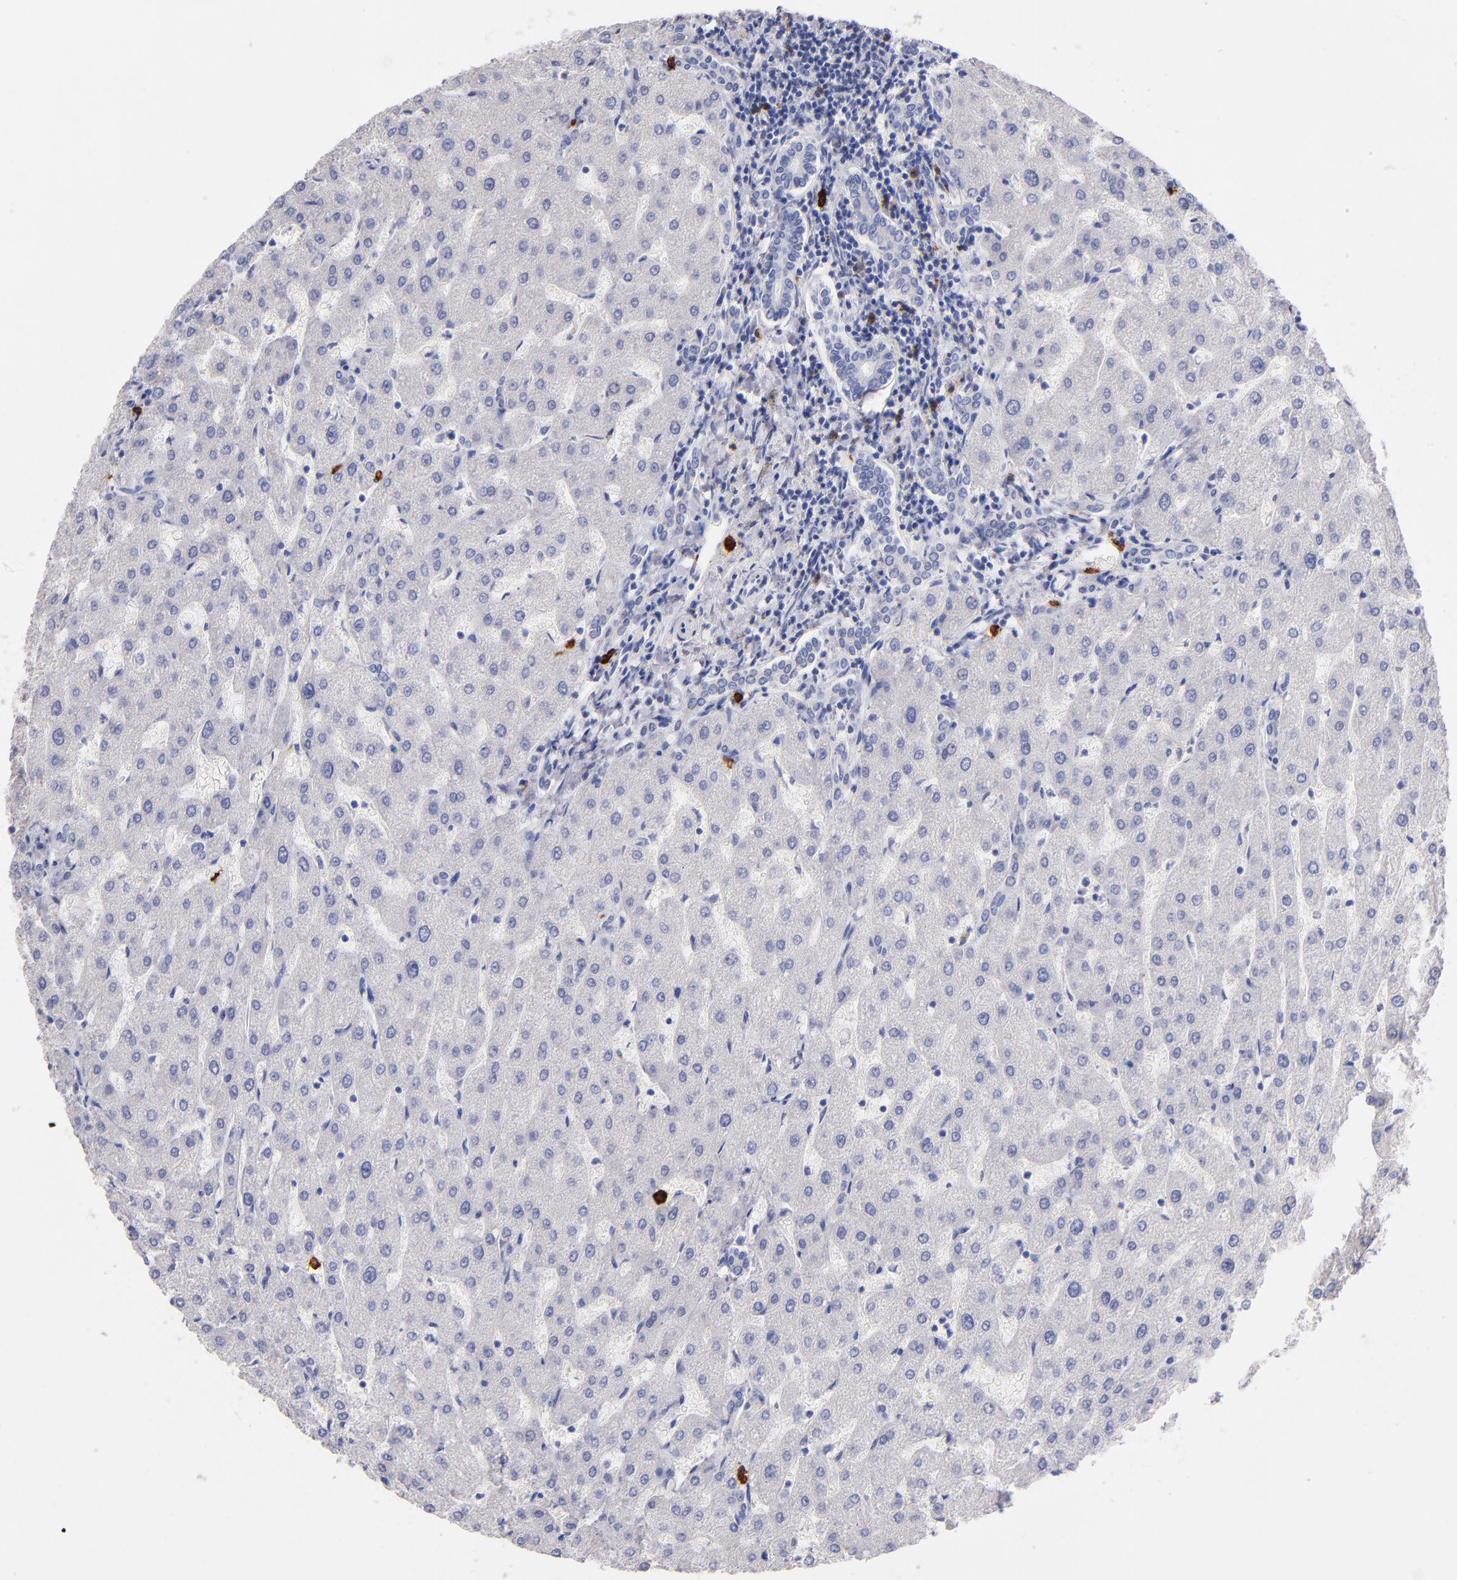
{"staining": {"intensity": "negative", "quantity": "none", "location": "none"}, "tissue": "liver", "cell_type": "Cholangiocytes", "image_type": "normal", "snomed": [{"axis": "morphology", "description": "Normal tissue, NOS"}, {"axis": "topography", "description": "Liver"}], "caption": "This is an immunohistochemistry histopathology image of unremarkable human liver. There is no staining in cholangiocytes.", "gene": "KIT", "patient": {"sex": "male", "age": 67}}